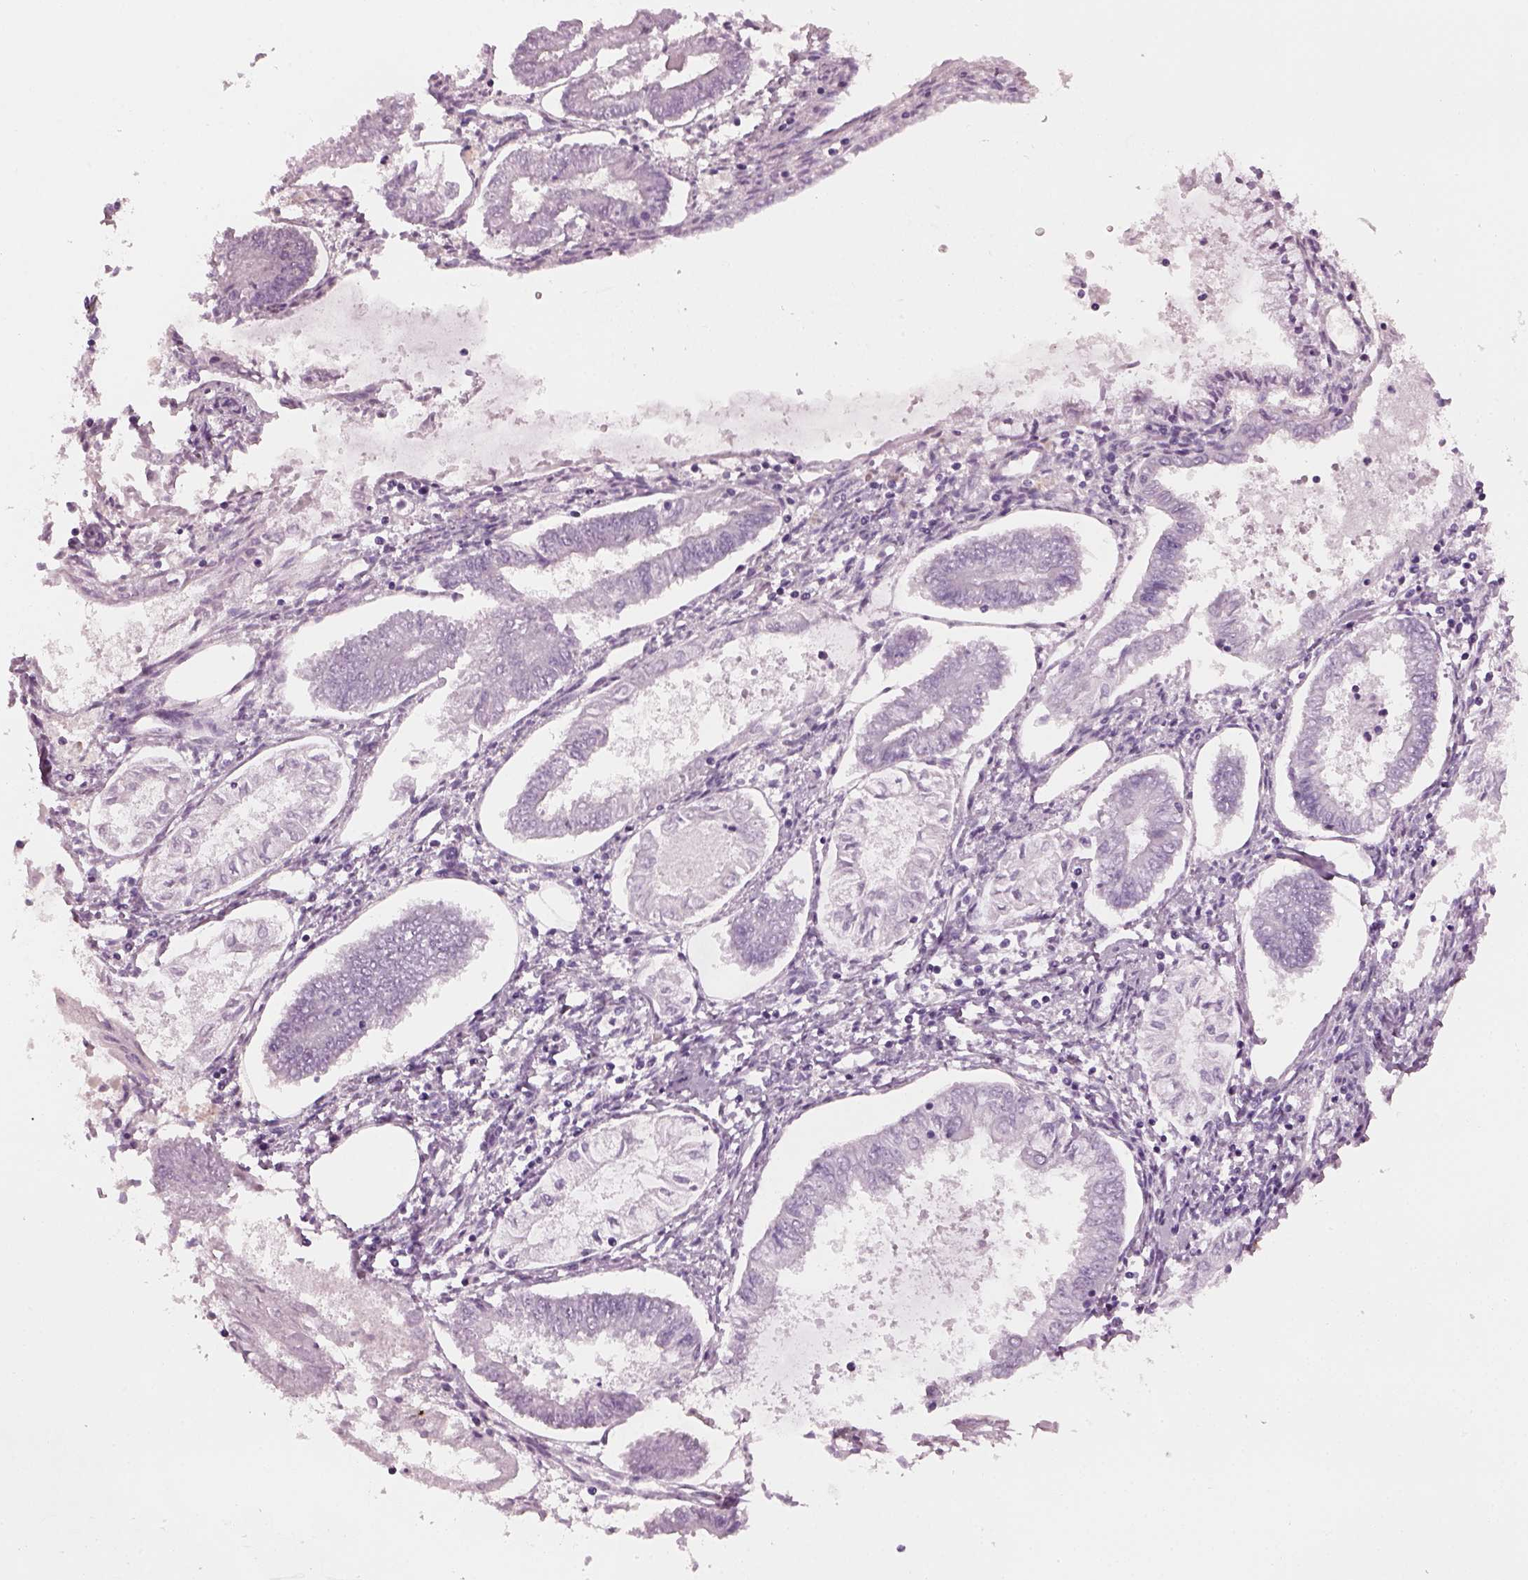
{"staining": {"intensity": "negative", "quantity": "none", "location": "none"}, "tissue": "endometrial cancer", "cell_type": "Tumor cells", "image_type": "cancer", "snomed": [{"axis": "morphology", "description": "Adenocarcinoma, NOS"}, {"axis": "topography", "description": "Endometrium"}], "caption": "This is an IHC photomicrograph of endometrial adenocarcinoma. There is no positivity in tumor cells.", "gene": "PDC", "patient": {"sex": "female", "age": 68}}